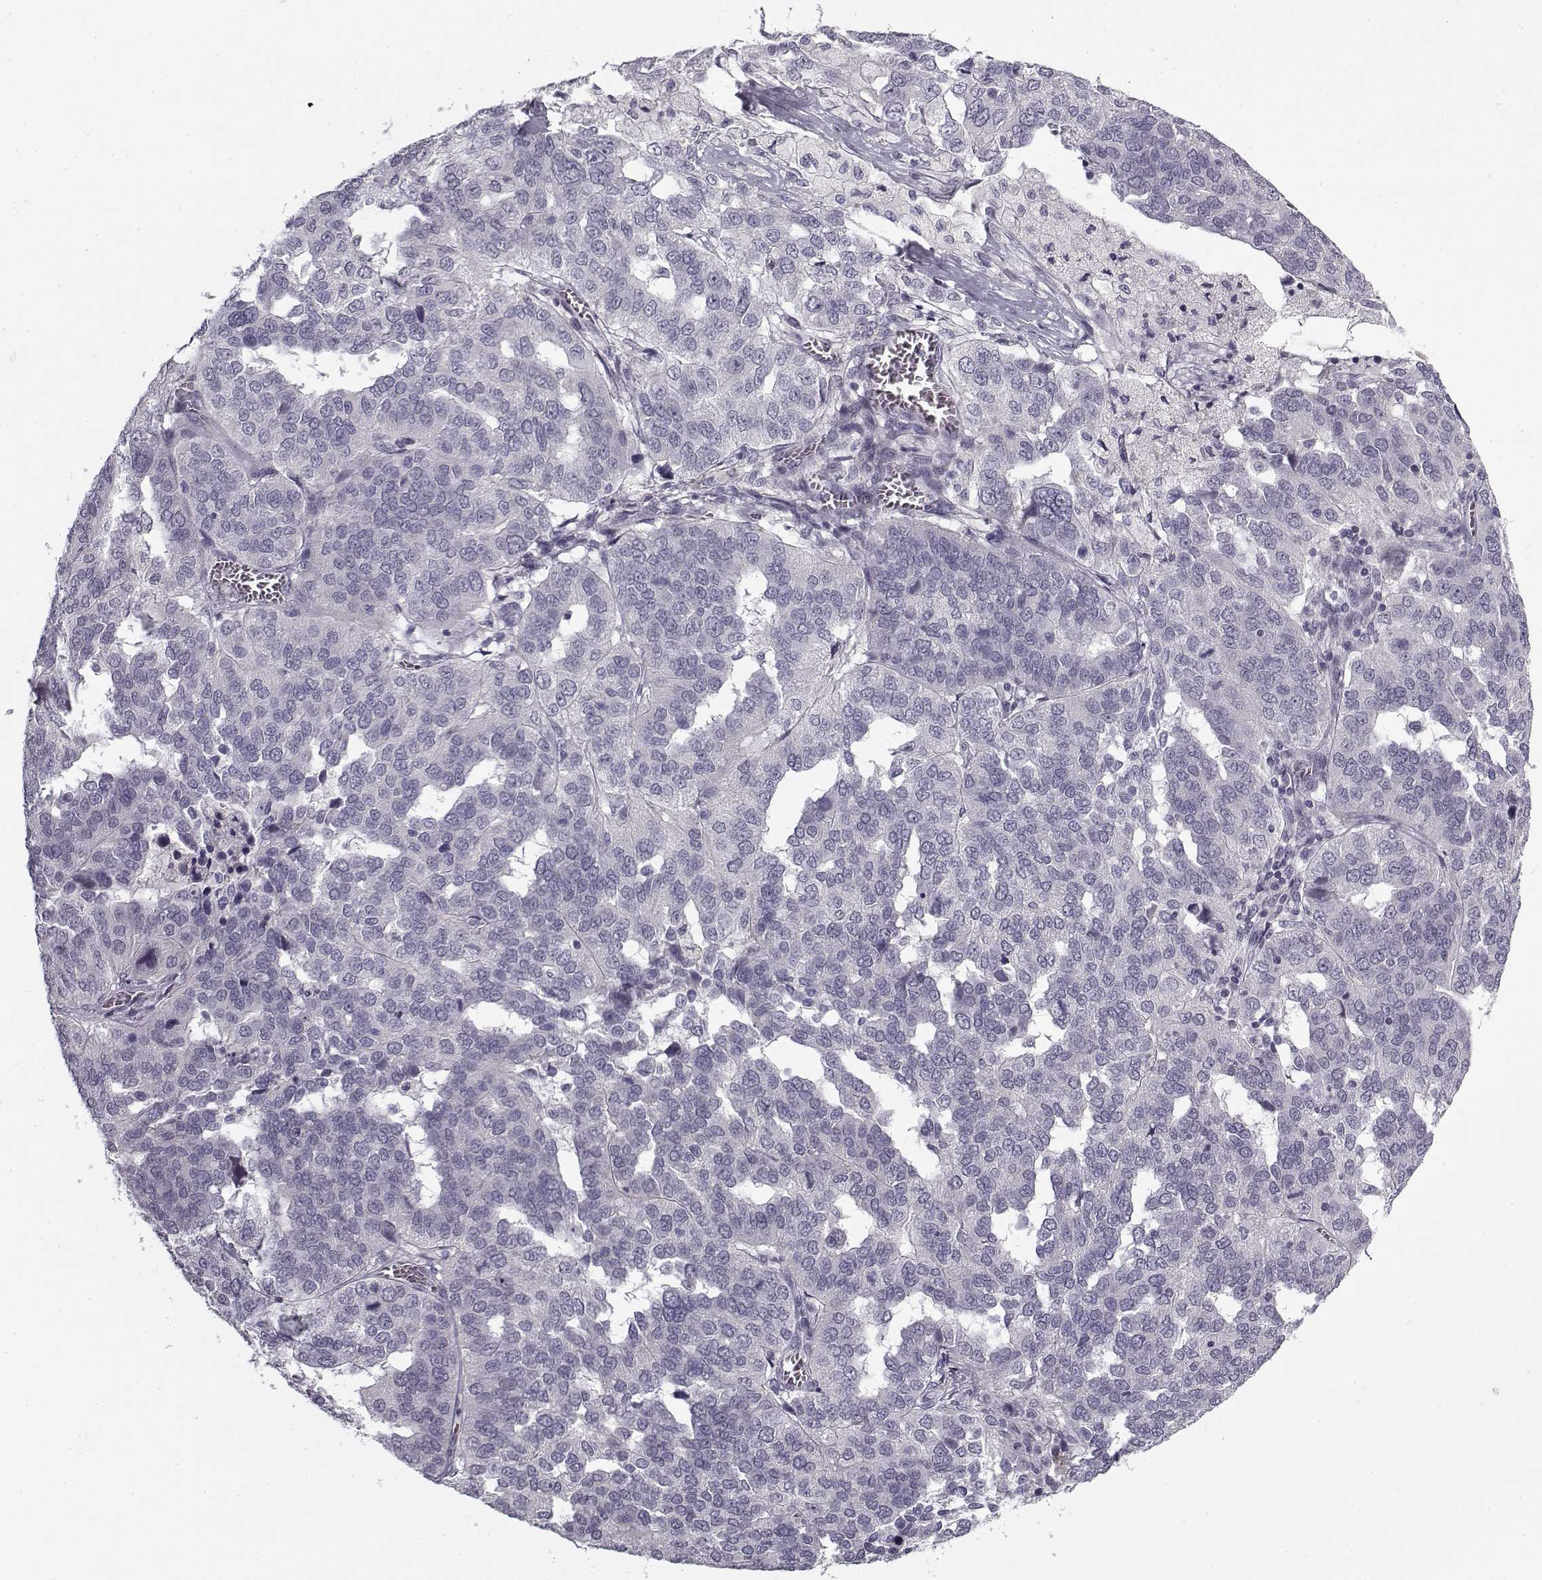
{"staining": {"intensity": "negative", "quantity": "none", "location": "none"}, "tissue": "ovarian cancer", "cell_type": "Tumor cells", "image_type": "cancer", "snomed": [{"axis": "morphology", "description": "Carcinoma, endometroid"}, {"axis": "topography", "description": "Soft tissue"}, {"axis": "topography", "description": "Ovary"}], "caption": "Immunohistochemistry (IHC) photomicrograph of neoplastic tissue: ovarian cancer (endometroid carcinoma) stained with DAB (3,3'-diaminobenzidine) displays no significant protein expression in tumor cells. (IHC, brightfield microscopy, high magnification).", "gene": "SNCA", "patient": {"sex": "female", "age": 52}}